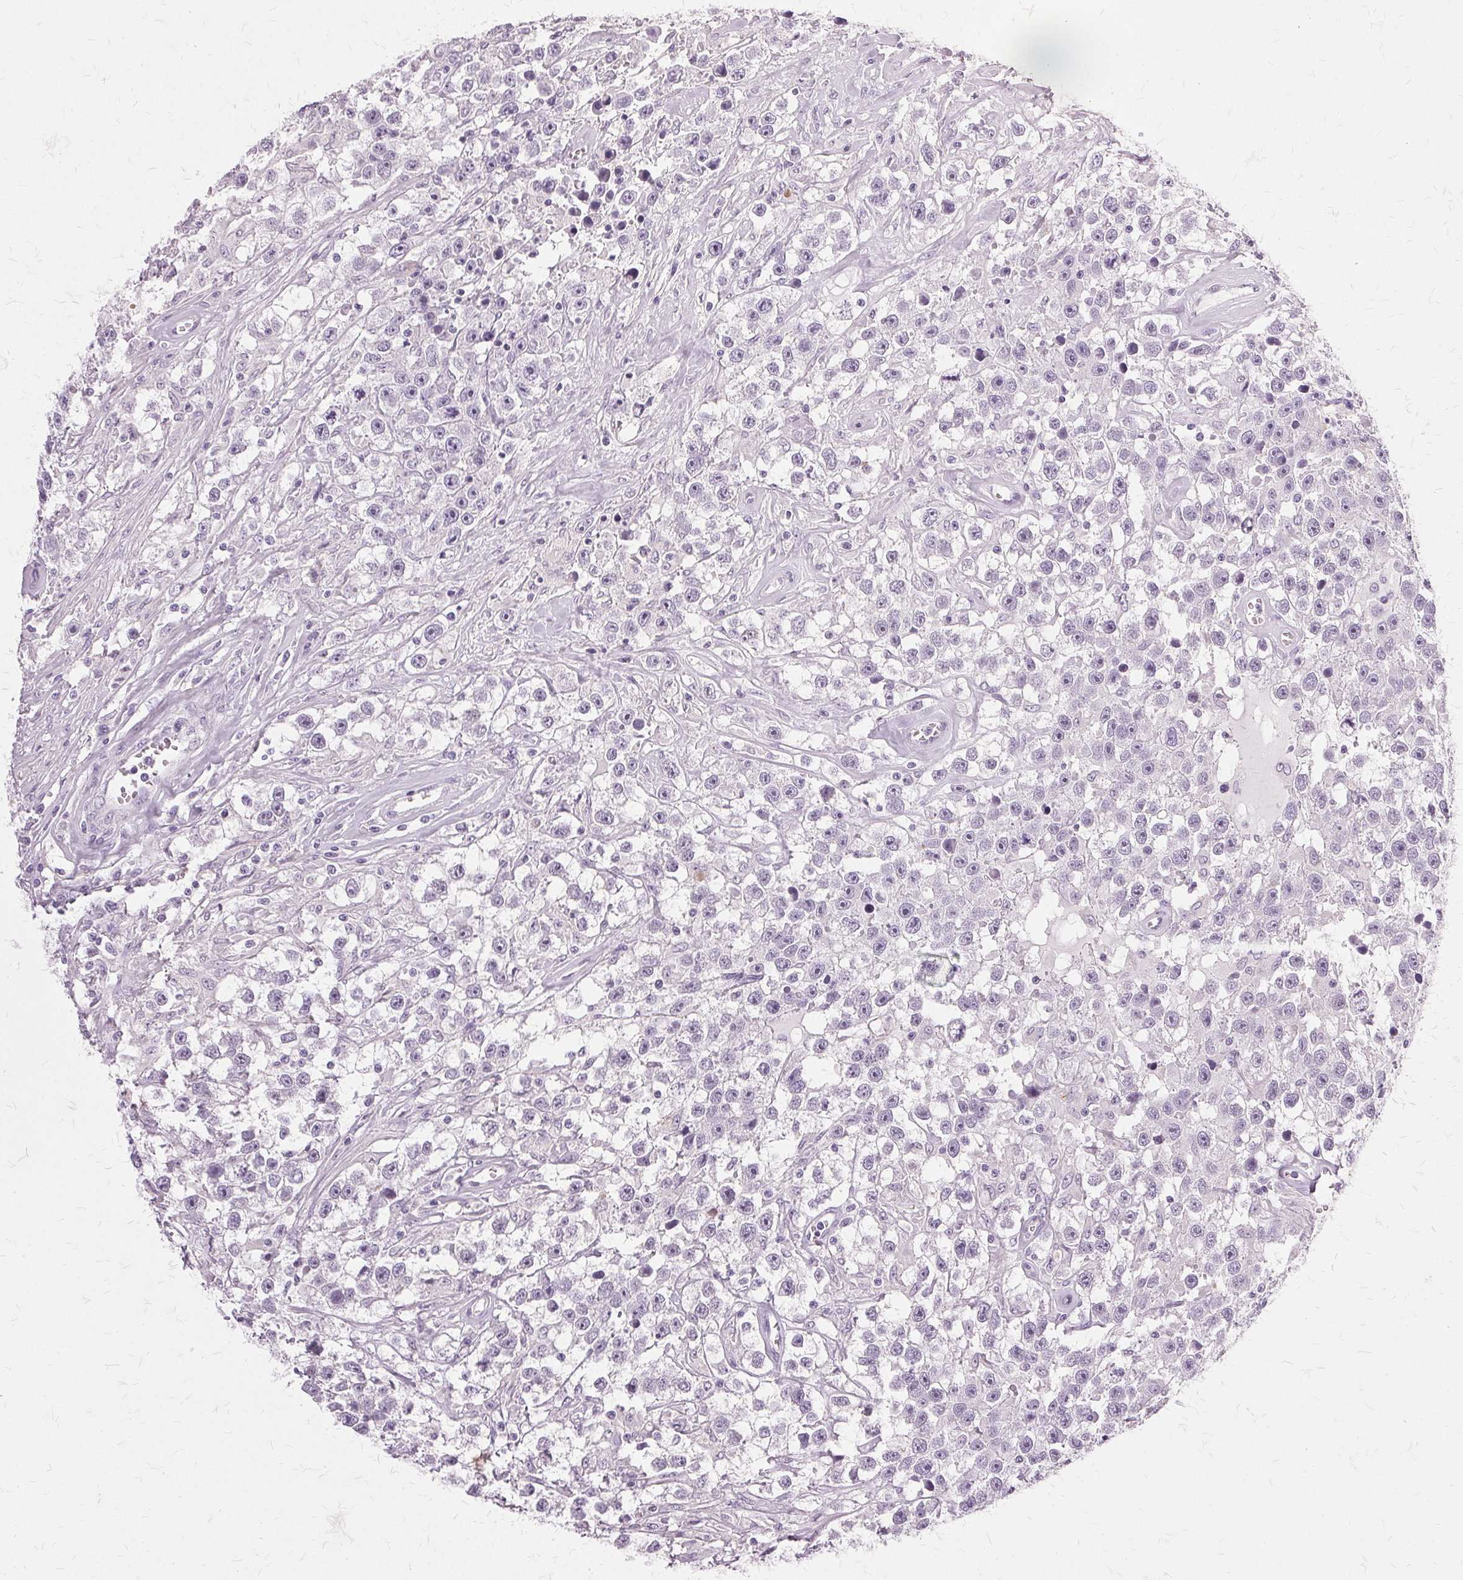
{"staining": {"intensity": "negative", "quantity": "none", "location": "none"}, "tissue": "testis cancer", "cell_type": "Tumor cells", "image_type": "cancer", "snomed": [{"axis": "morphology", "description": "Seminoma, NOS"}, {"axis": "topography", "description": "Testis"}], "caption": "IHC of human testis cancer (seminoma) demonstrates no staining in tumor cells.", "gene": "SLC45A3", "patient": {"sex": "male", "age": 43}}